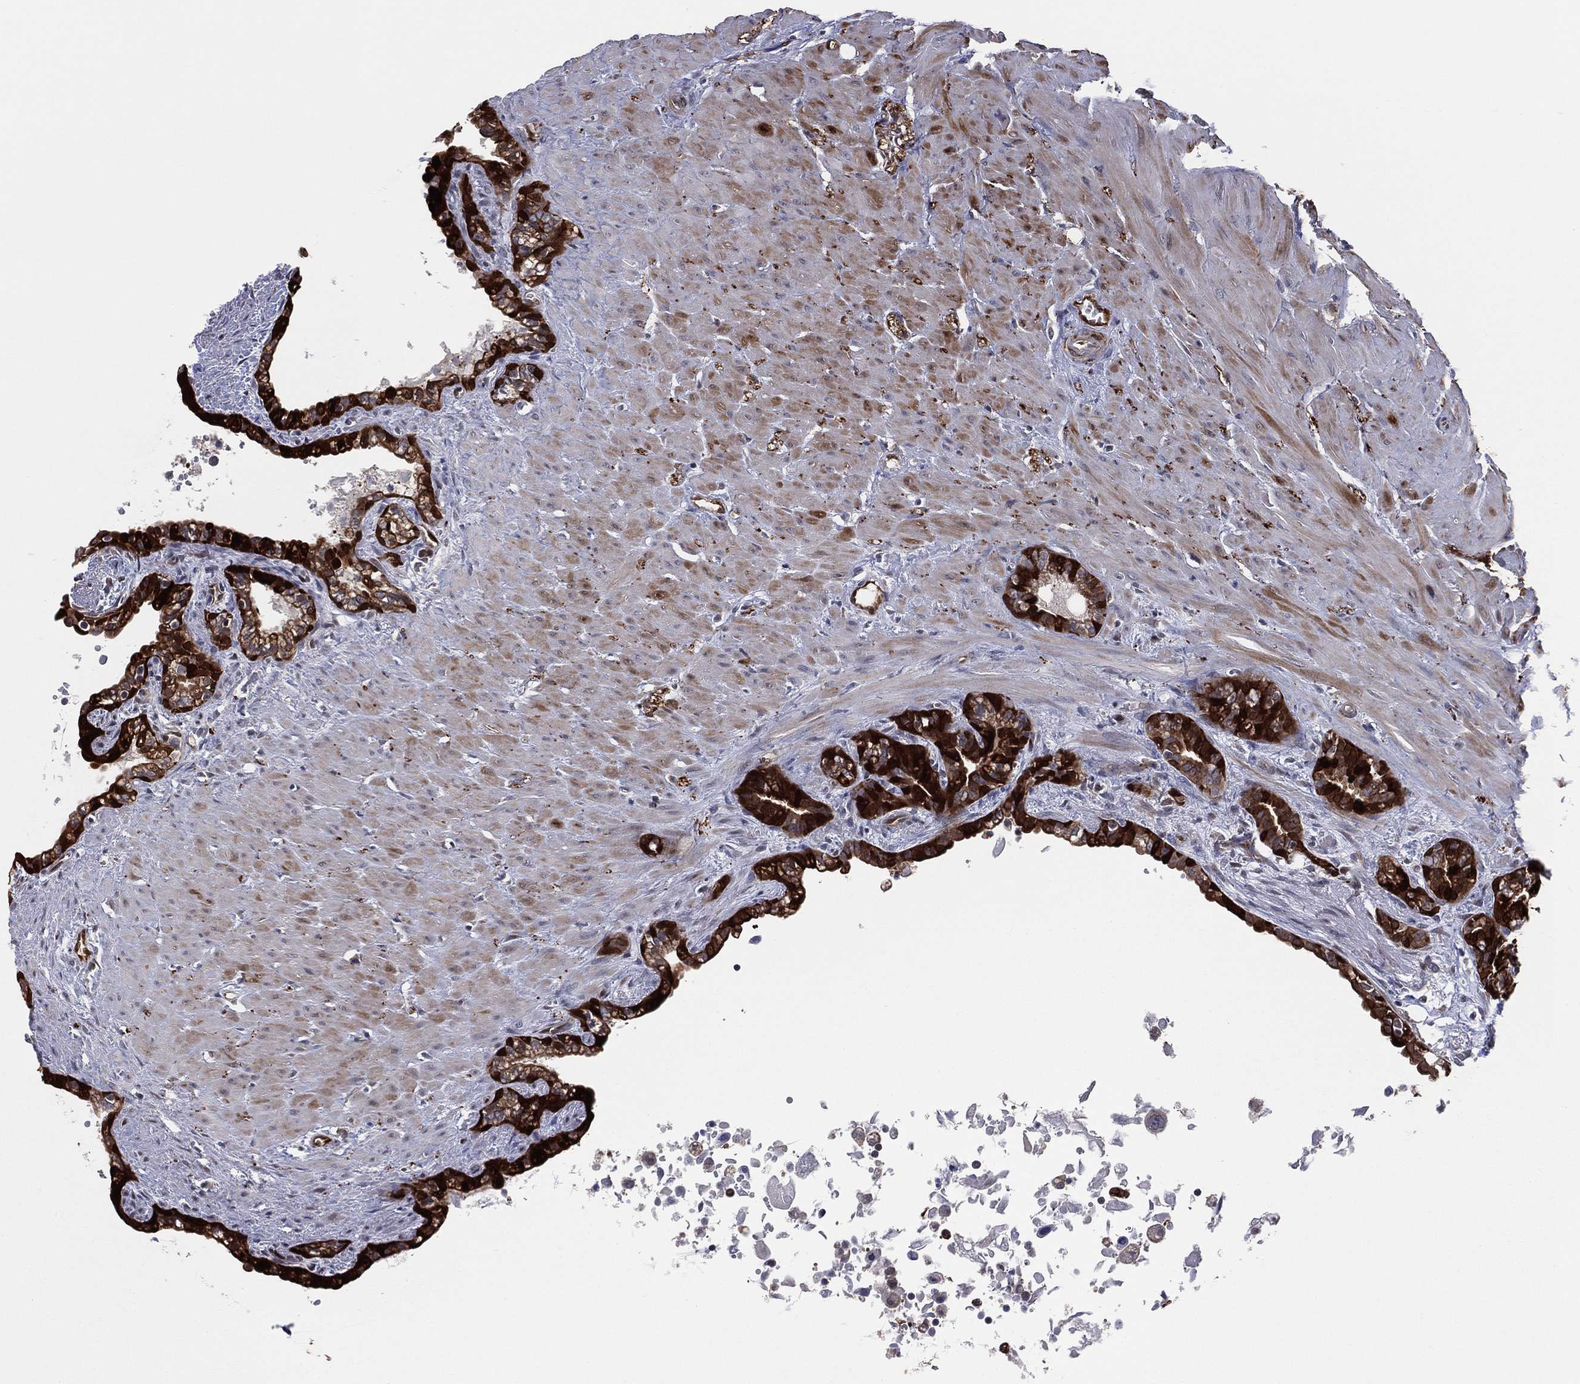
{"staining": {"intensity": "strong", "quantity": "25%-75%", "location": "cytoplasmic/membranous,nuclear"}, "tissue": "seminal vesicle", "cell_type": "Glandular cells", "image_type": "normal", "snomed": [{"axis": "morphology", "description": "Normal tissue, NOS"}, {"axis": "morphology", "description": "Urothelial carcinoma, NOS"}, {"axis": "topography", "description": "Urinary bladder"}, {"axis": "topography", "description": "Seminal veicle"}], "caption": "IHC micrograph of normal seminal vesicle: human seminal vesicle stained using immunohistochemistry displays high levels of strong protein expression localized specifically in the cytoplasmic/membranous,nuclear of glandular cells, appearing as a cytoplasmic/membranous,nuclear brown color.", "gene": "SNCG", "patient": {"sex": "male", "age": 76}}